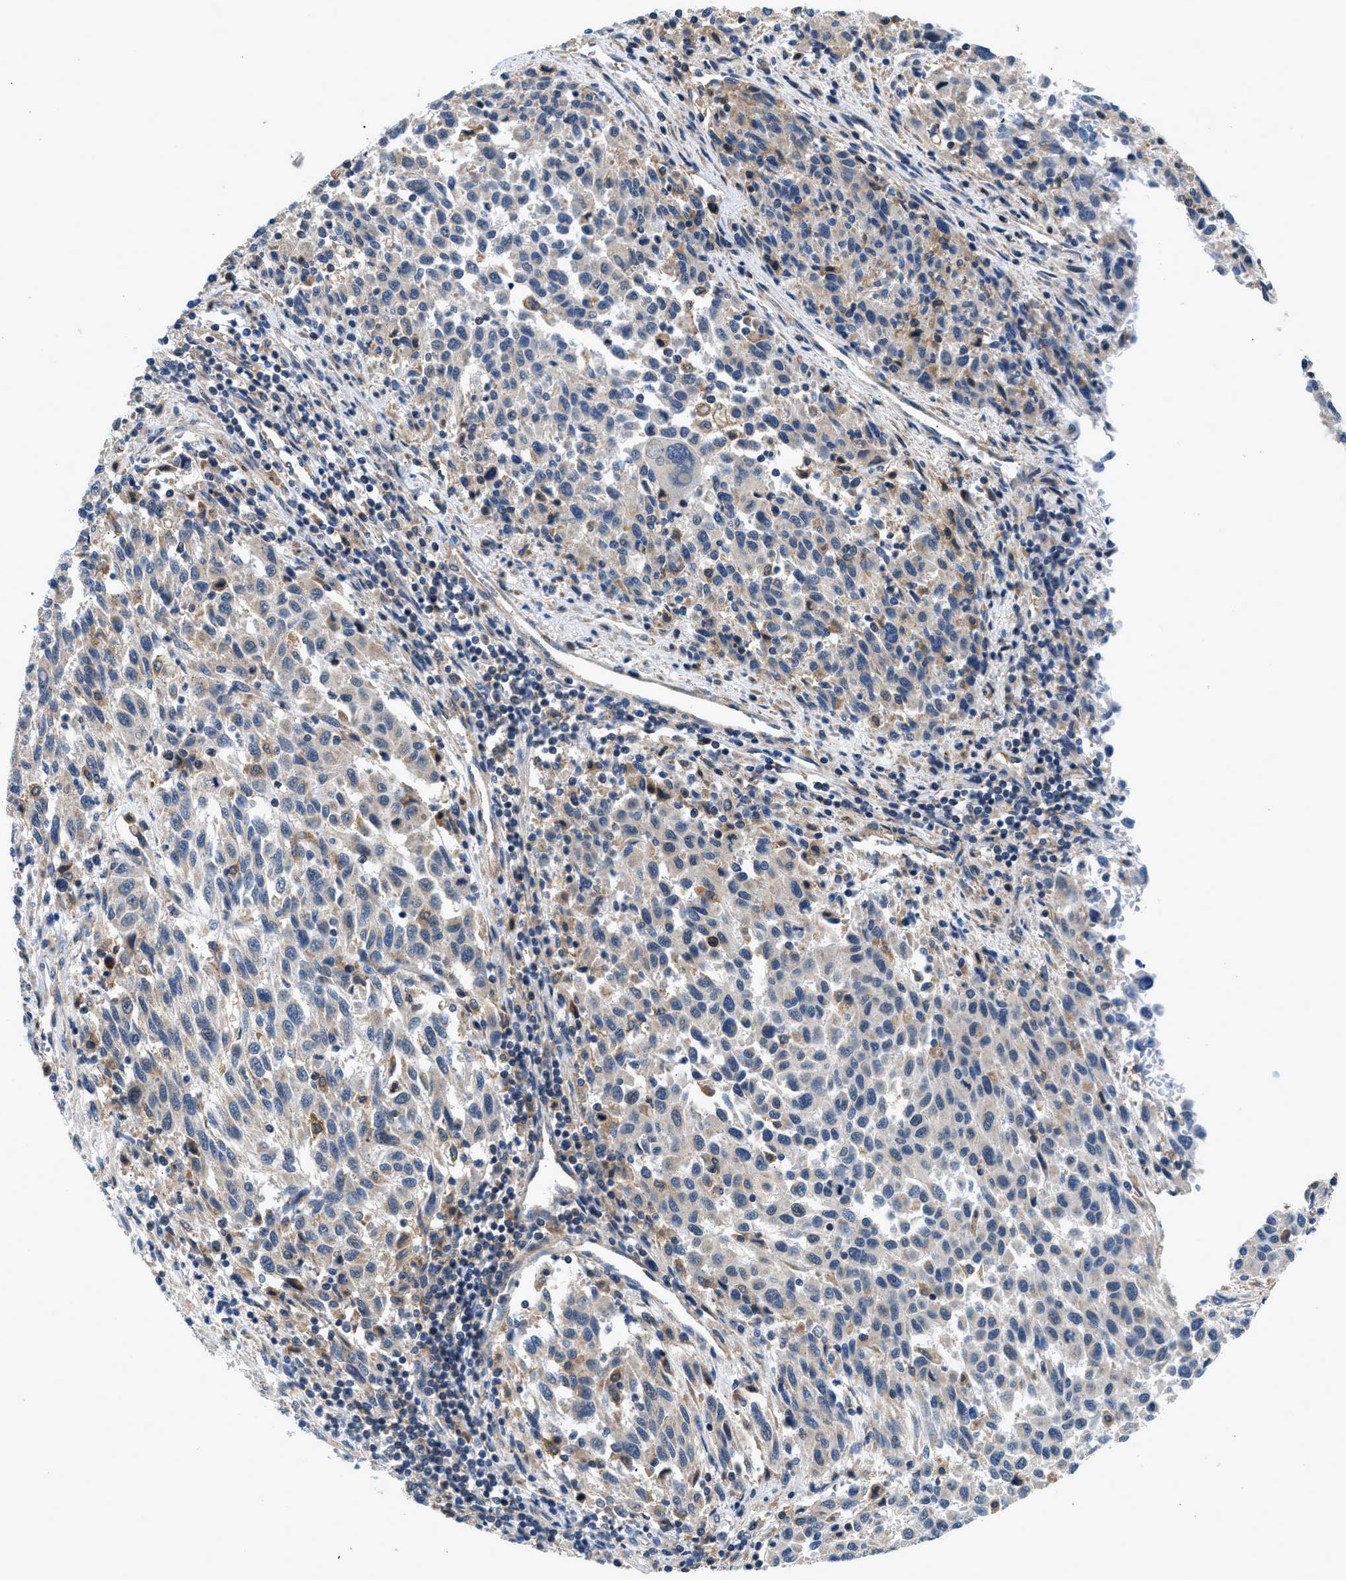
{"staining": {"intensity": "negative", "quantity": "none", "location": "none"}, "tissue": "melanoma", "cell_type": "Tumor cells", "image_type": "cancer", "snomed": [{"axis": "morphology", "description": "Malignant melanoma, Metastatic site"}, {"axis": "topography", "description": "Lymph node"}], "caption": "The photomicrograph exhibits no significant expression in tumor cells of melanoma. The staining is performed using DAB brown chromogen with nuclei counter-stained in using hematoxylin.", "gene": "LPIN2", "patient": {"sex": "male", "age": 61}}